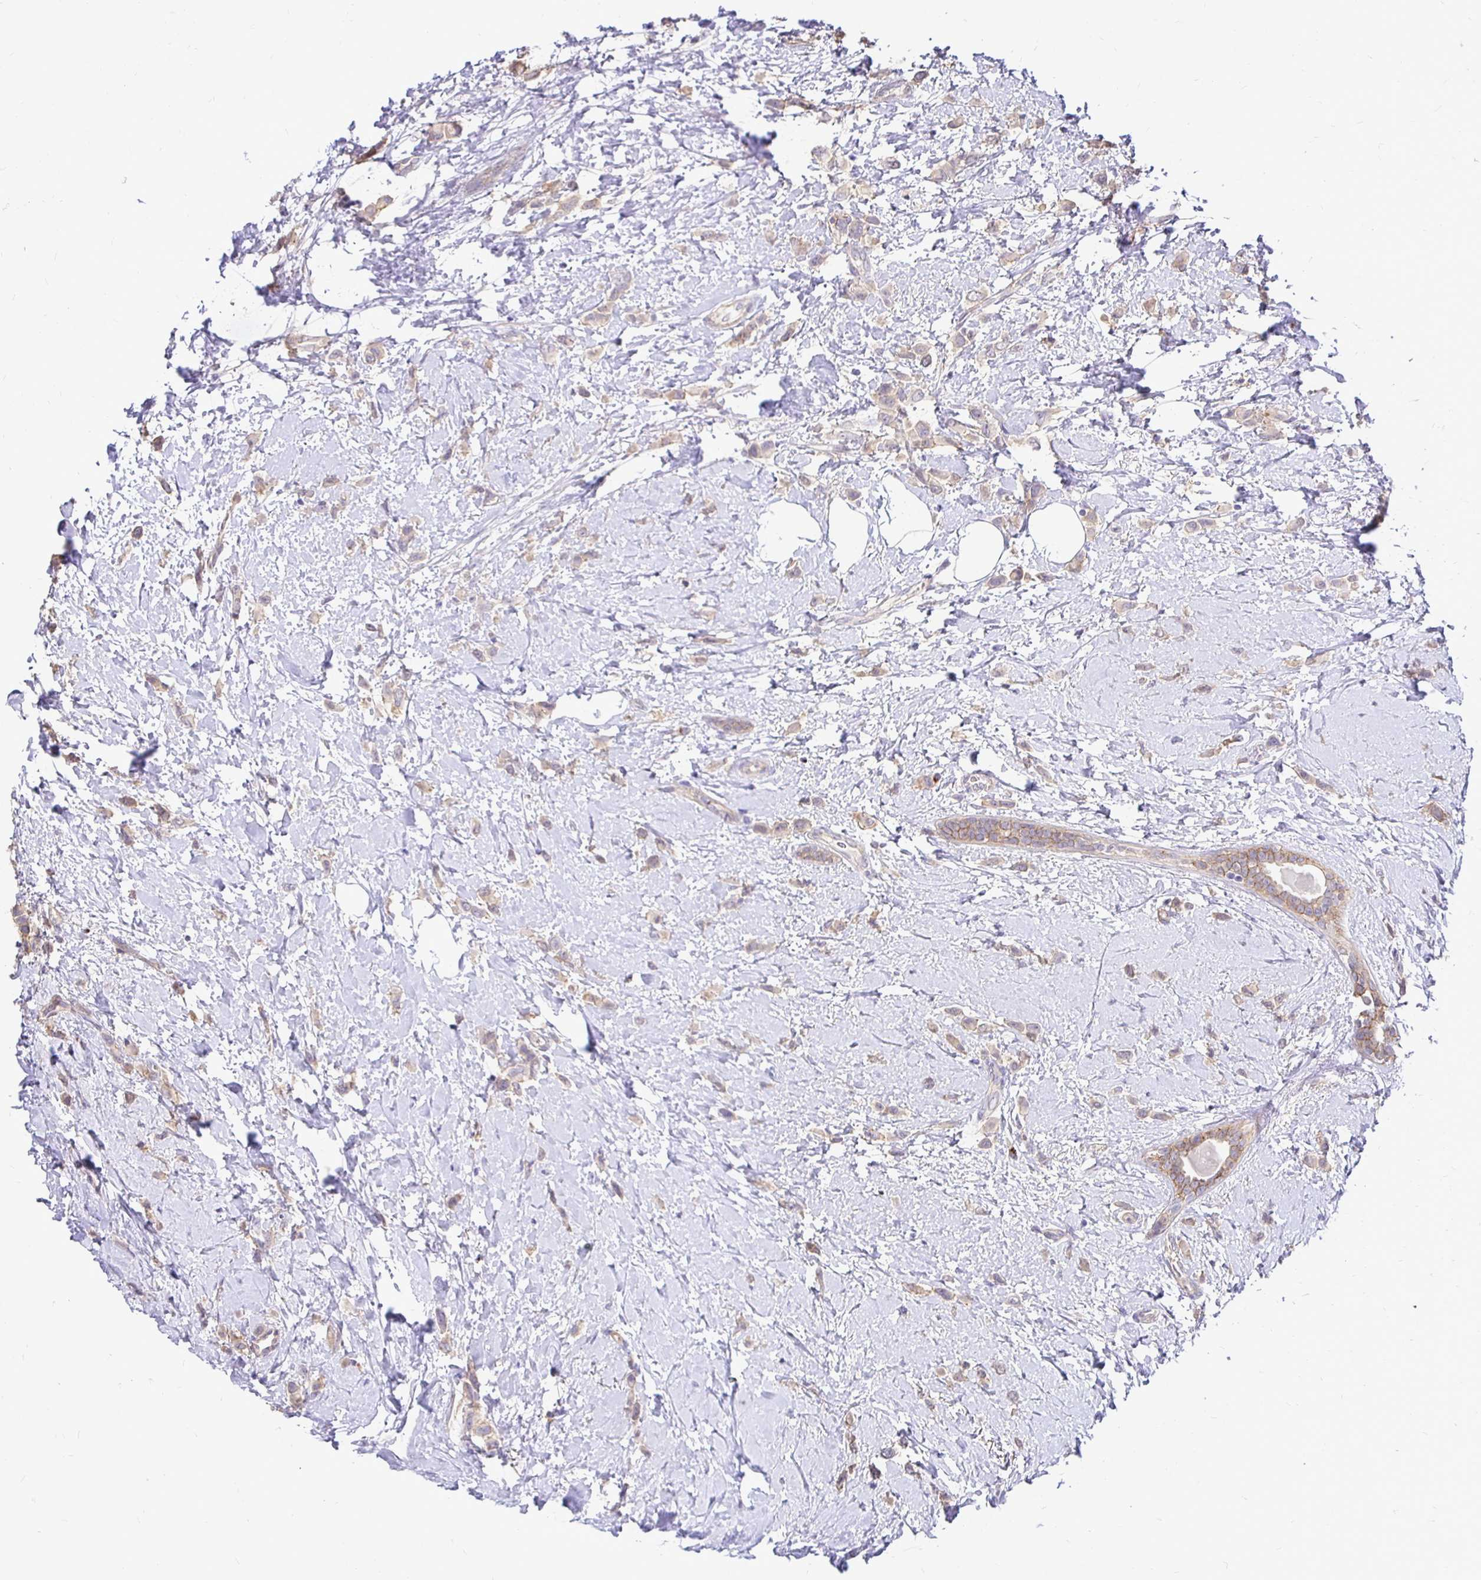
{"staining": {"intensity": "weak", "quantity": ">75%", "location": "cytoplasmic/membranous"}, "tissue": "breast cancer", "cell_type": "Tumor cells", "image_type": "cancer", "snomed": [{"axis": "morphology", "description": "Lobular carcinoma"}, {"axis": "topography", "description": "Breast"}], "caption": "A low amount of weak cytoplasmic/membranous expression is identified in about >75% of tumor cells in breast cancer tissue. The protein is stained brown, and the nuclei are stained in blue (DAB (3,3'-diaminobenzidine) IHC with brightfield microscopy, high magnification).", "gene": "SLC9A1", "patient": {"sex": "female", "age": 66}}